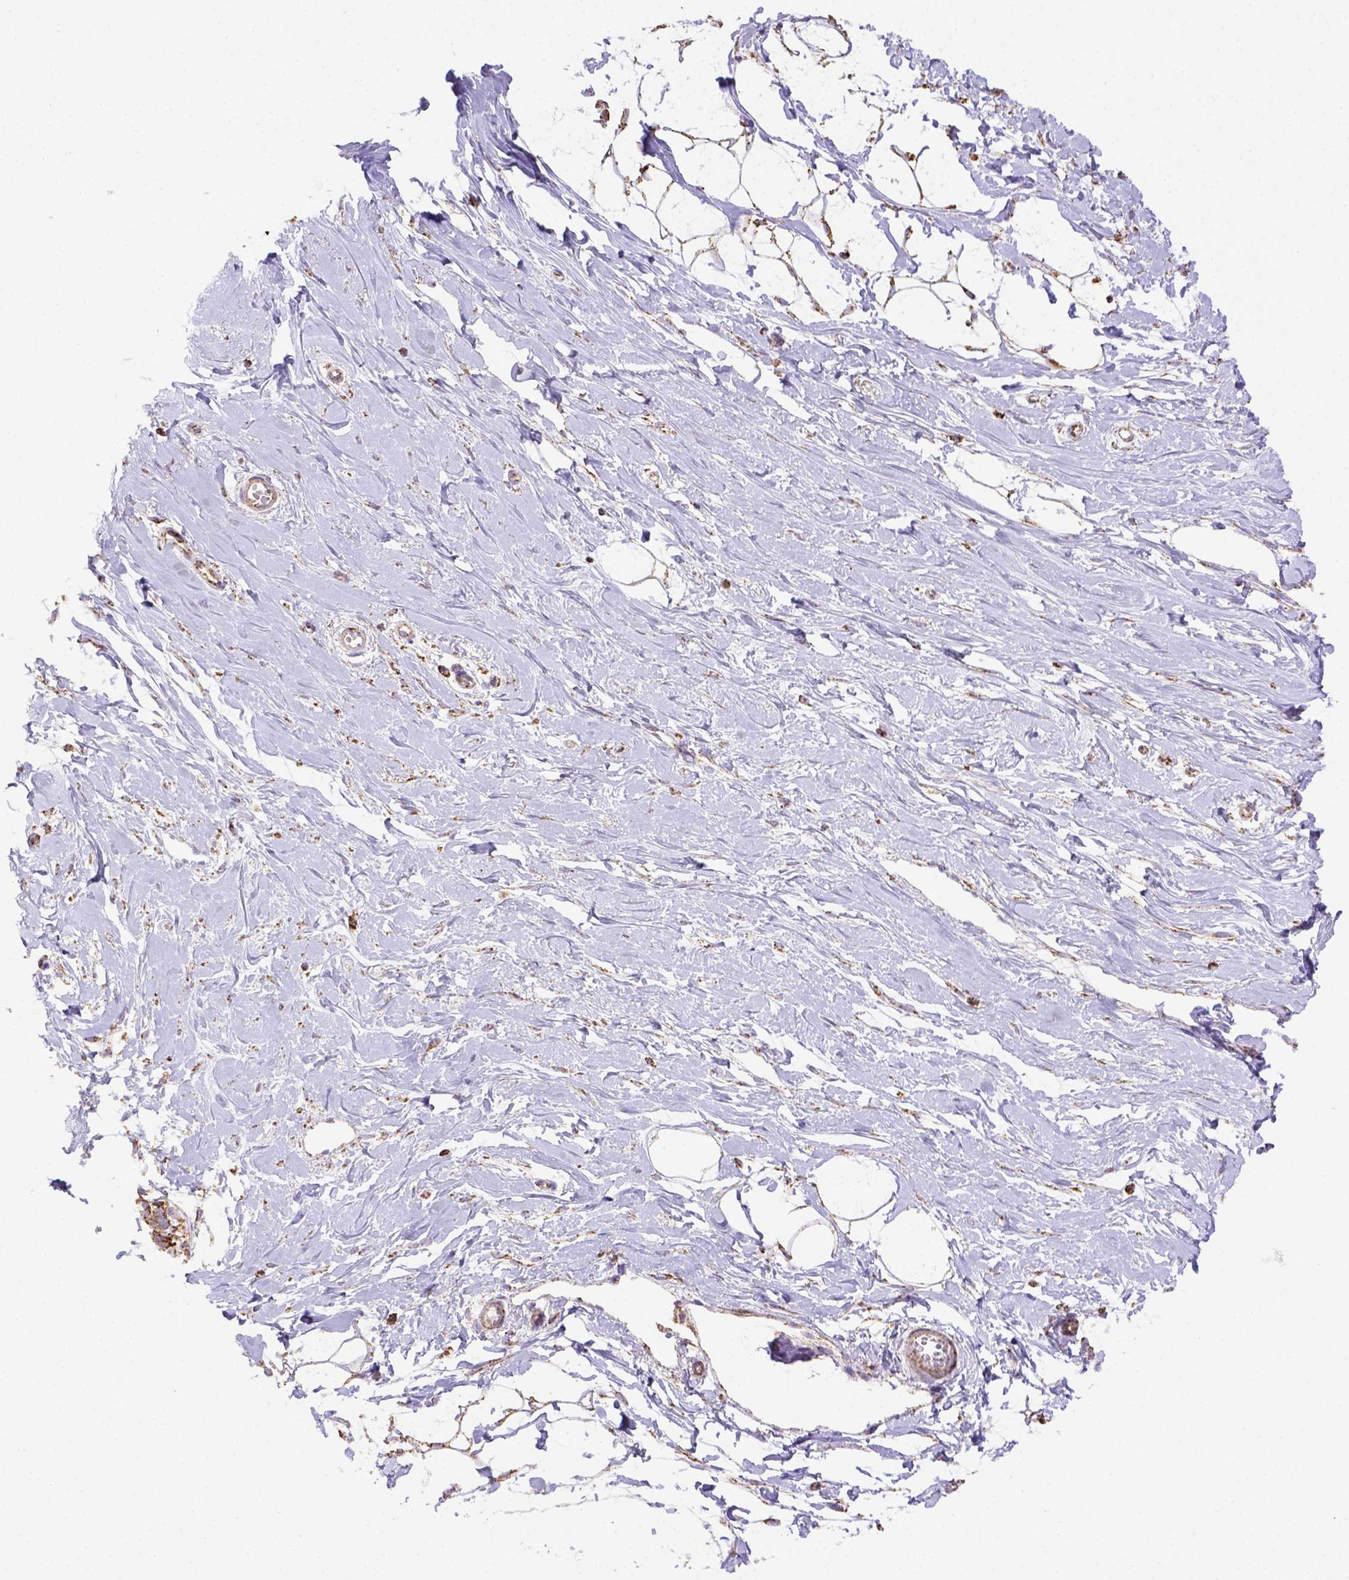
{"staining": {"intensity": "strong", "quantity": ">75%", "location": "cytoplasmic/membranous"}, "tissue": "breast", "cell_type": "Adipocytes", "image_type": "normal", "snomed": [{"axis": "morphology", "description": "Normal tissue, NOS"}, {"axis": "topography", "description": "Breast"}], "caption": "Protein staining demonstrates strong cytoplasmic/membranous staining in about >75% of adipocytes in unremarkable breast.", "gene": "MT", "patient": {"sex": "female", "age": 49}}